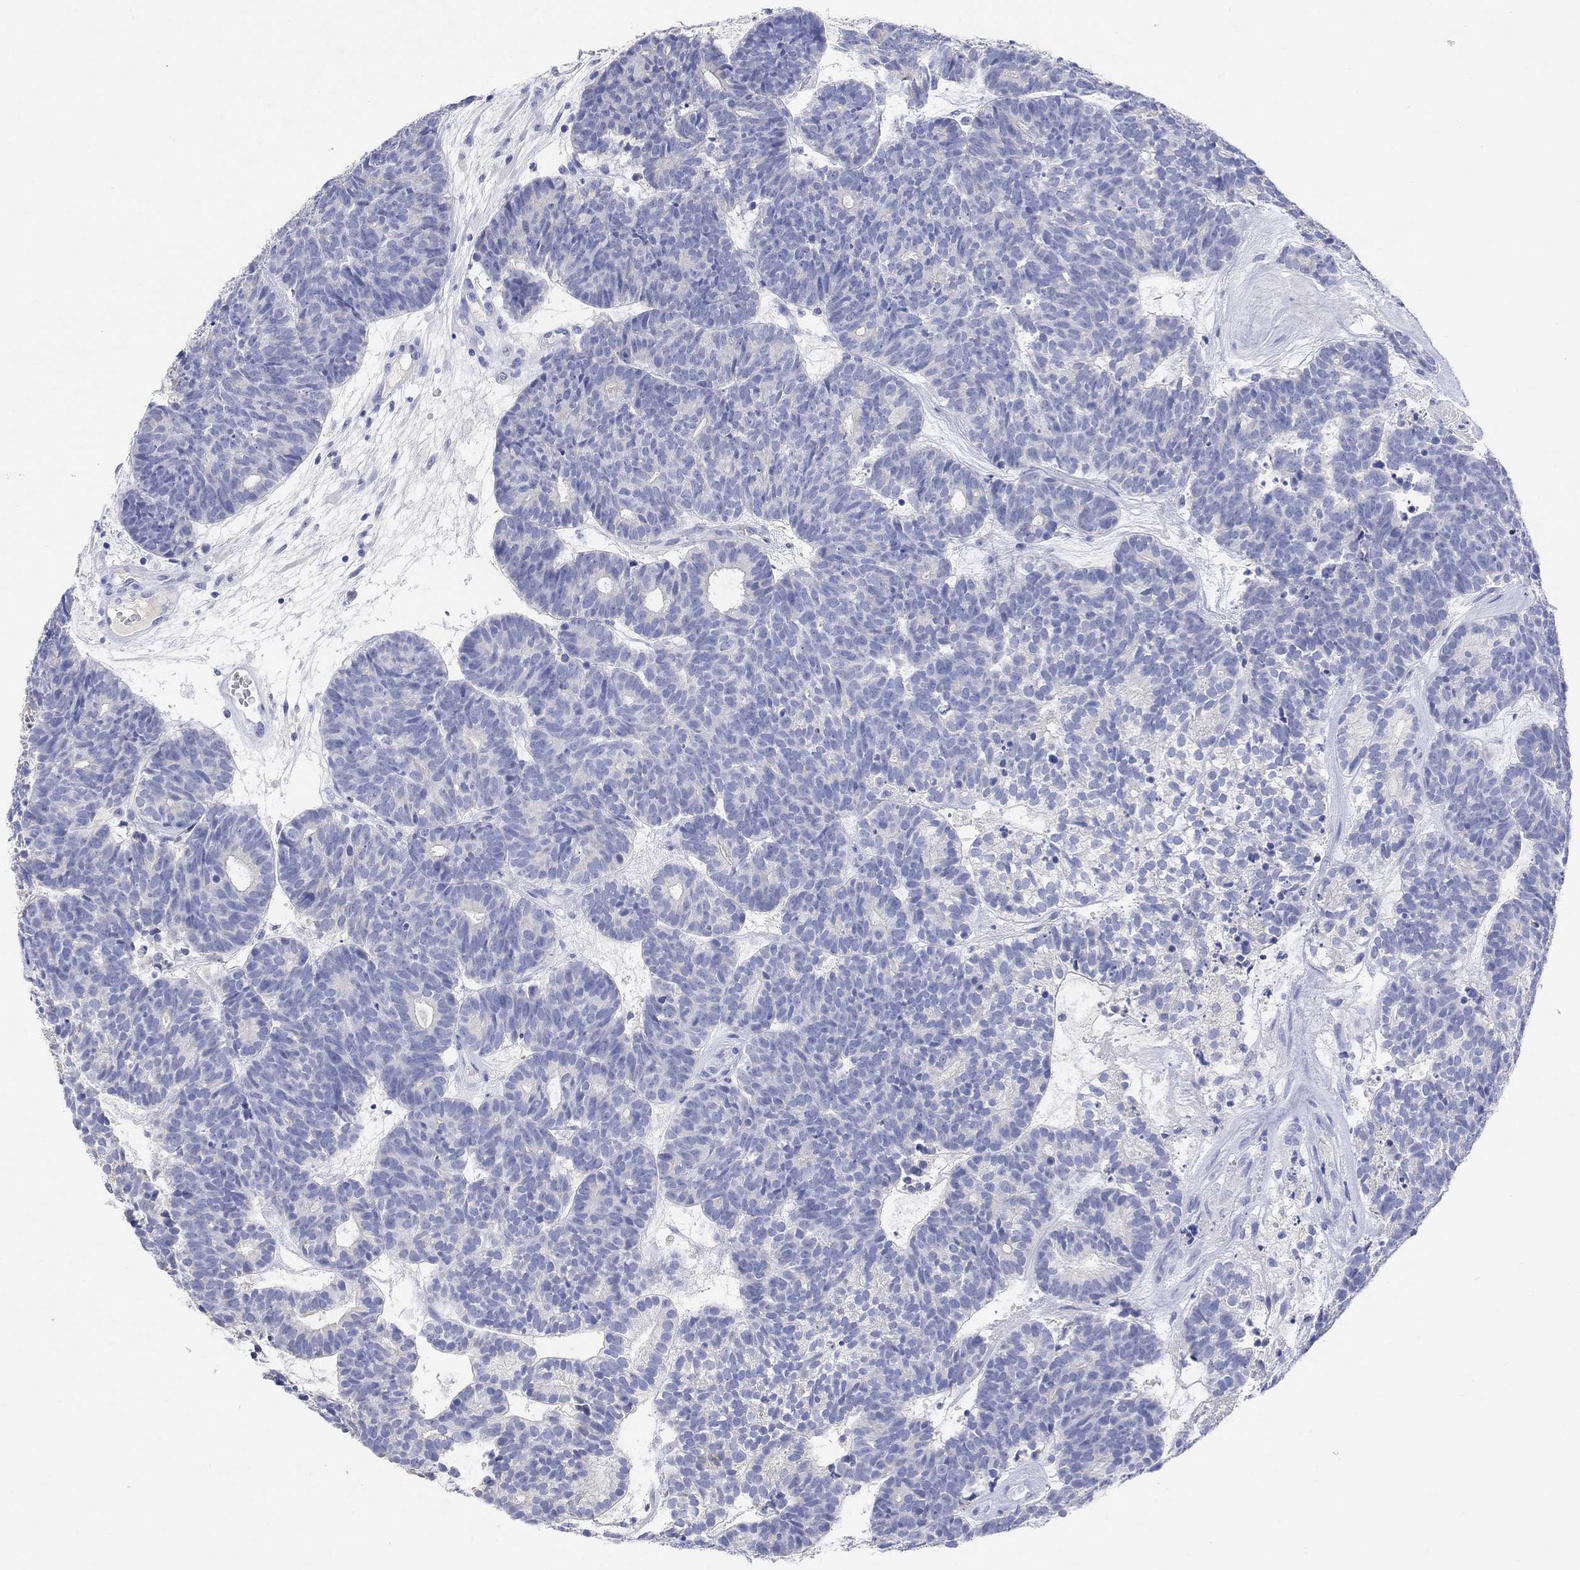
{"staining": {"intensity": "negative", "quantity": "none", "location": "none"}, "tissue": "head and neck cancer", "cell_type": "Tumor cells", "image_type": "cancer", "snomed": [{"axis": "morphology", "description": "Adenocarcinoma, NOS"}, {"axis": "topography", "description": "Head-Neck"}], "caption": "Head and neck cancer (adenocarcinoma) was stained to show a protein in brown. There is no significant expression in tumor cells.", "gene": "TYR", "patient": {"sex": "female", "age": 81}}